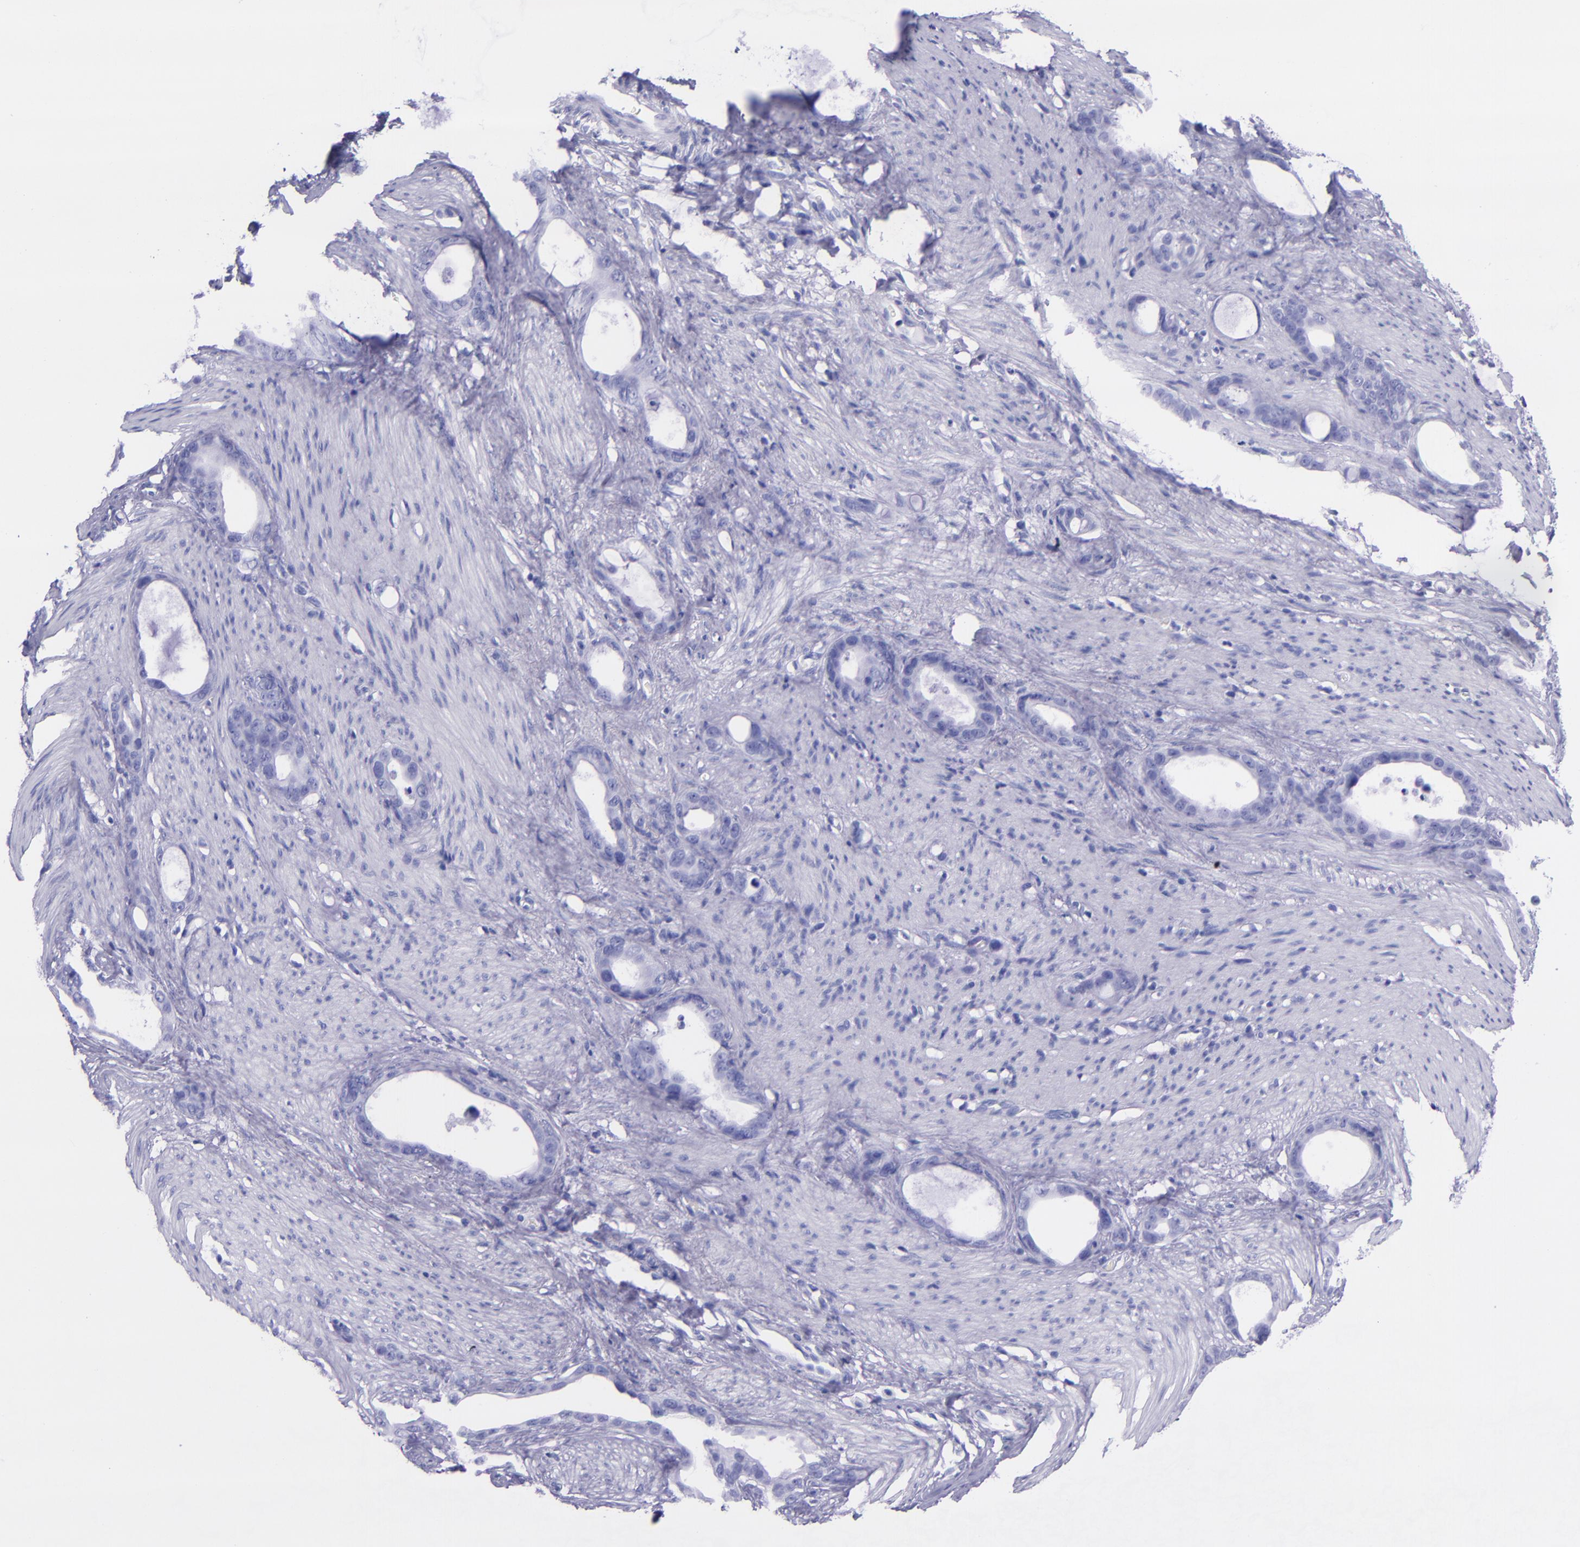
{"staining": {"intensity": "negative", "quantity": "none", "location": "none"}, "tissue": "stomach cancer", "cell_type": "Tumor cells", "image_type": "cancer", "snomed": [{"axis": "morphology", "description": "Adenocarcinoma, NOS"}, {"axis": "topography", "description": "Stomach"}], "caption": "This is an IHC micrograph of human stomach adenocarcinoma. There is no positivity in tumor cells.", "gene": "MBP", "patient": {"sex": "female", "age": 75}}